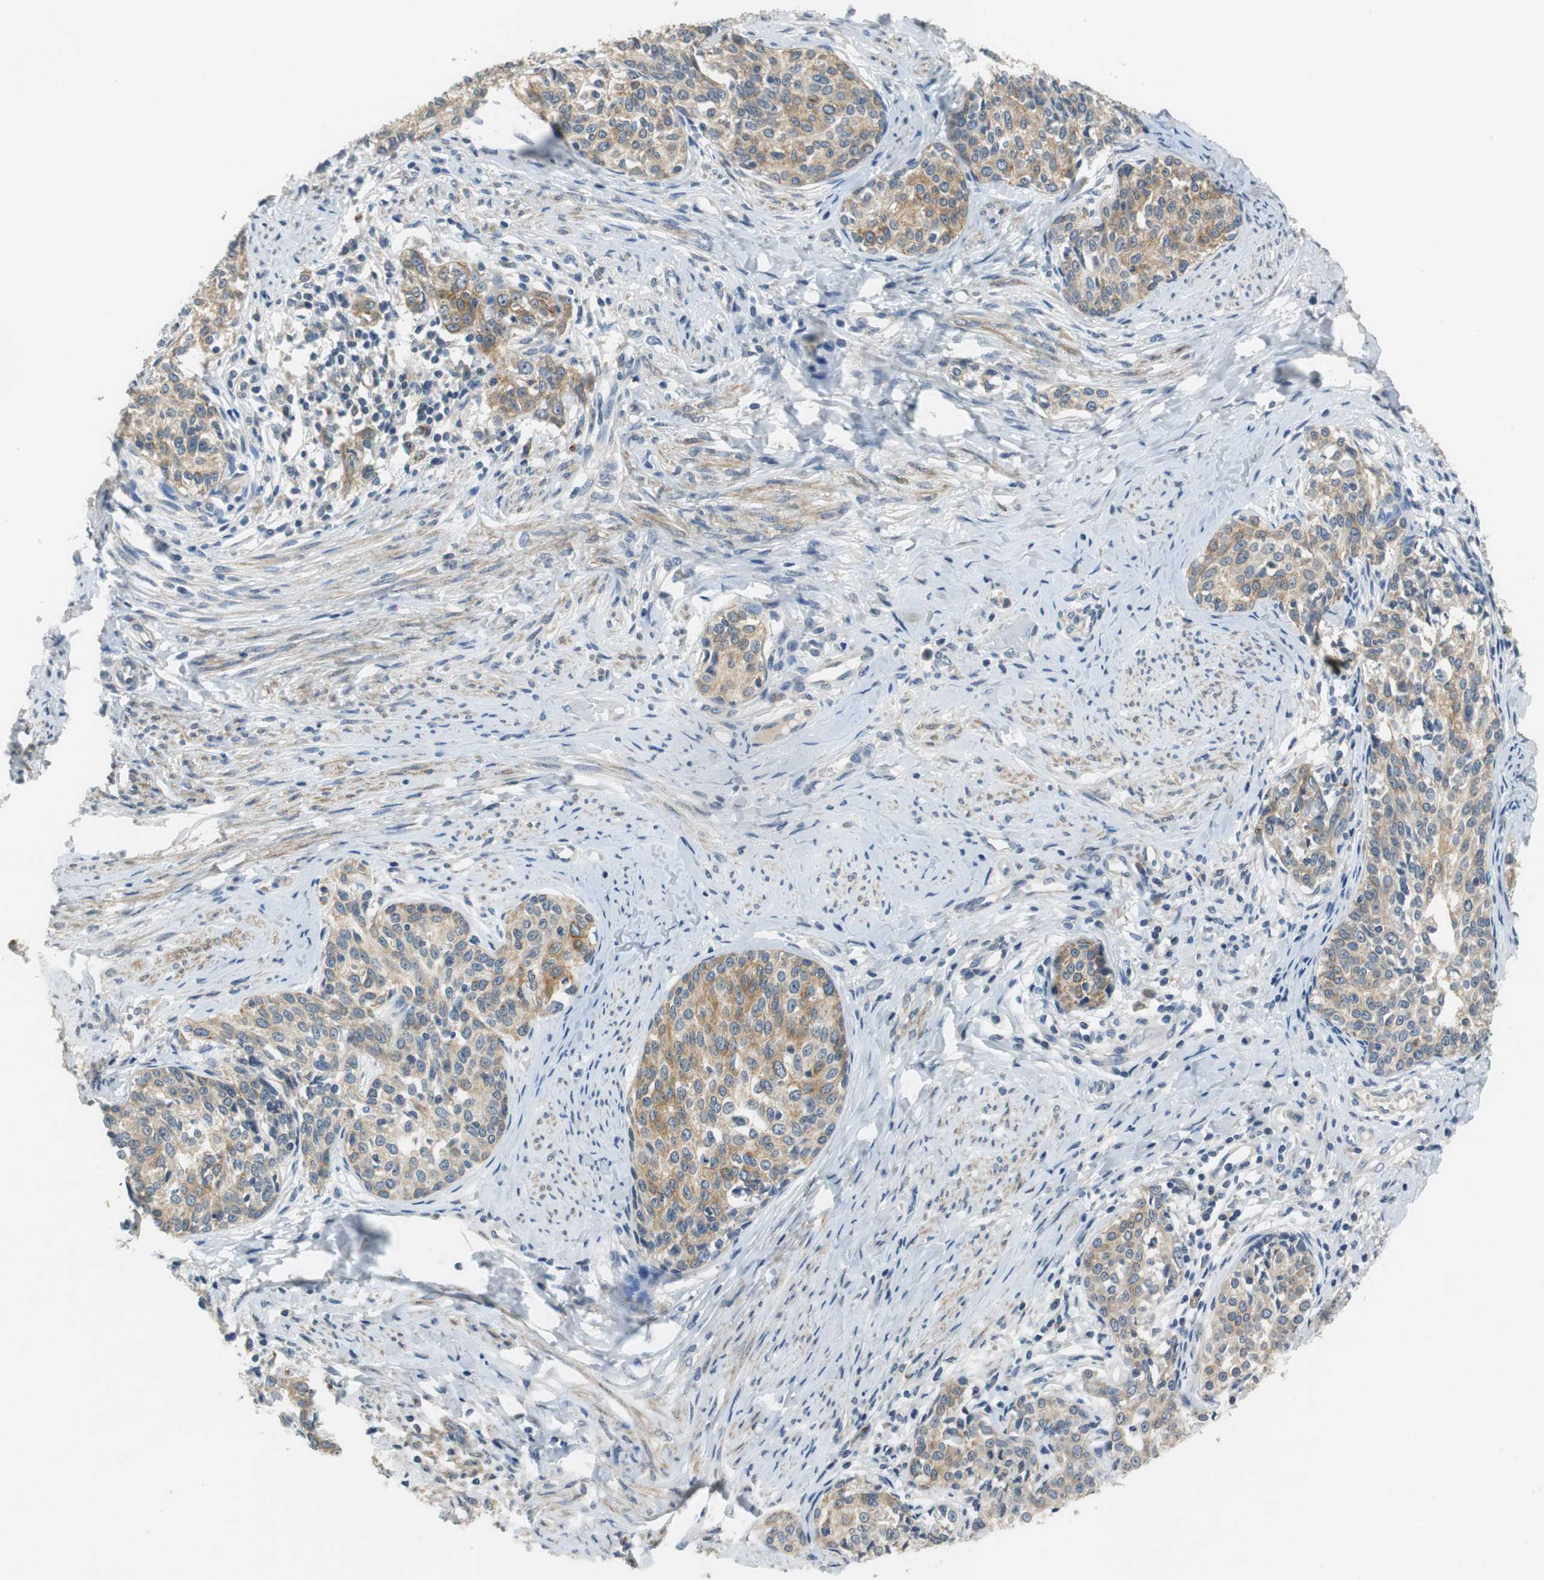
{"staining": {"intensity": "moderate", "quantity": ">75%", "location": "cytoplasmic/membranous"}, "tissue": "cervical cancer", "cell_type": "Tumor cells", "image_type": "cancer", "snomed": [{"axis": "morphology", "description": "Squamous cell carcinoma, NOS"}, {"axis": "morphology", "description": "Adenocarcinoma, NOS"}, {"axis": "topography", "description": "Cervix"}], "caption": "An image of human cervical cancer (squamous cell carcinoma) stained for a protein displays moderate cytoplasmic/membranous brown staining in tumor cells. The staining was performed using DAB, with brown indicating positive protein expression. Nuclei are stained blue with hematoxylin.", "gene": "FADS2", "patient": {"sex": "female", "age": 52}}